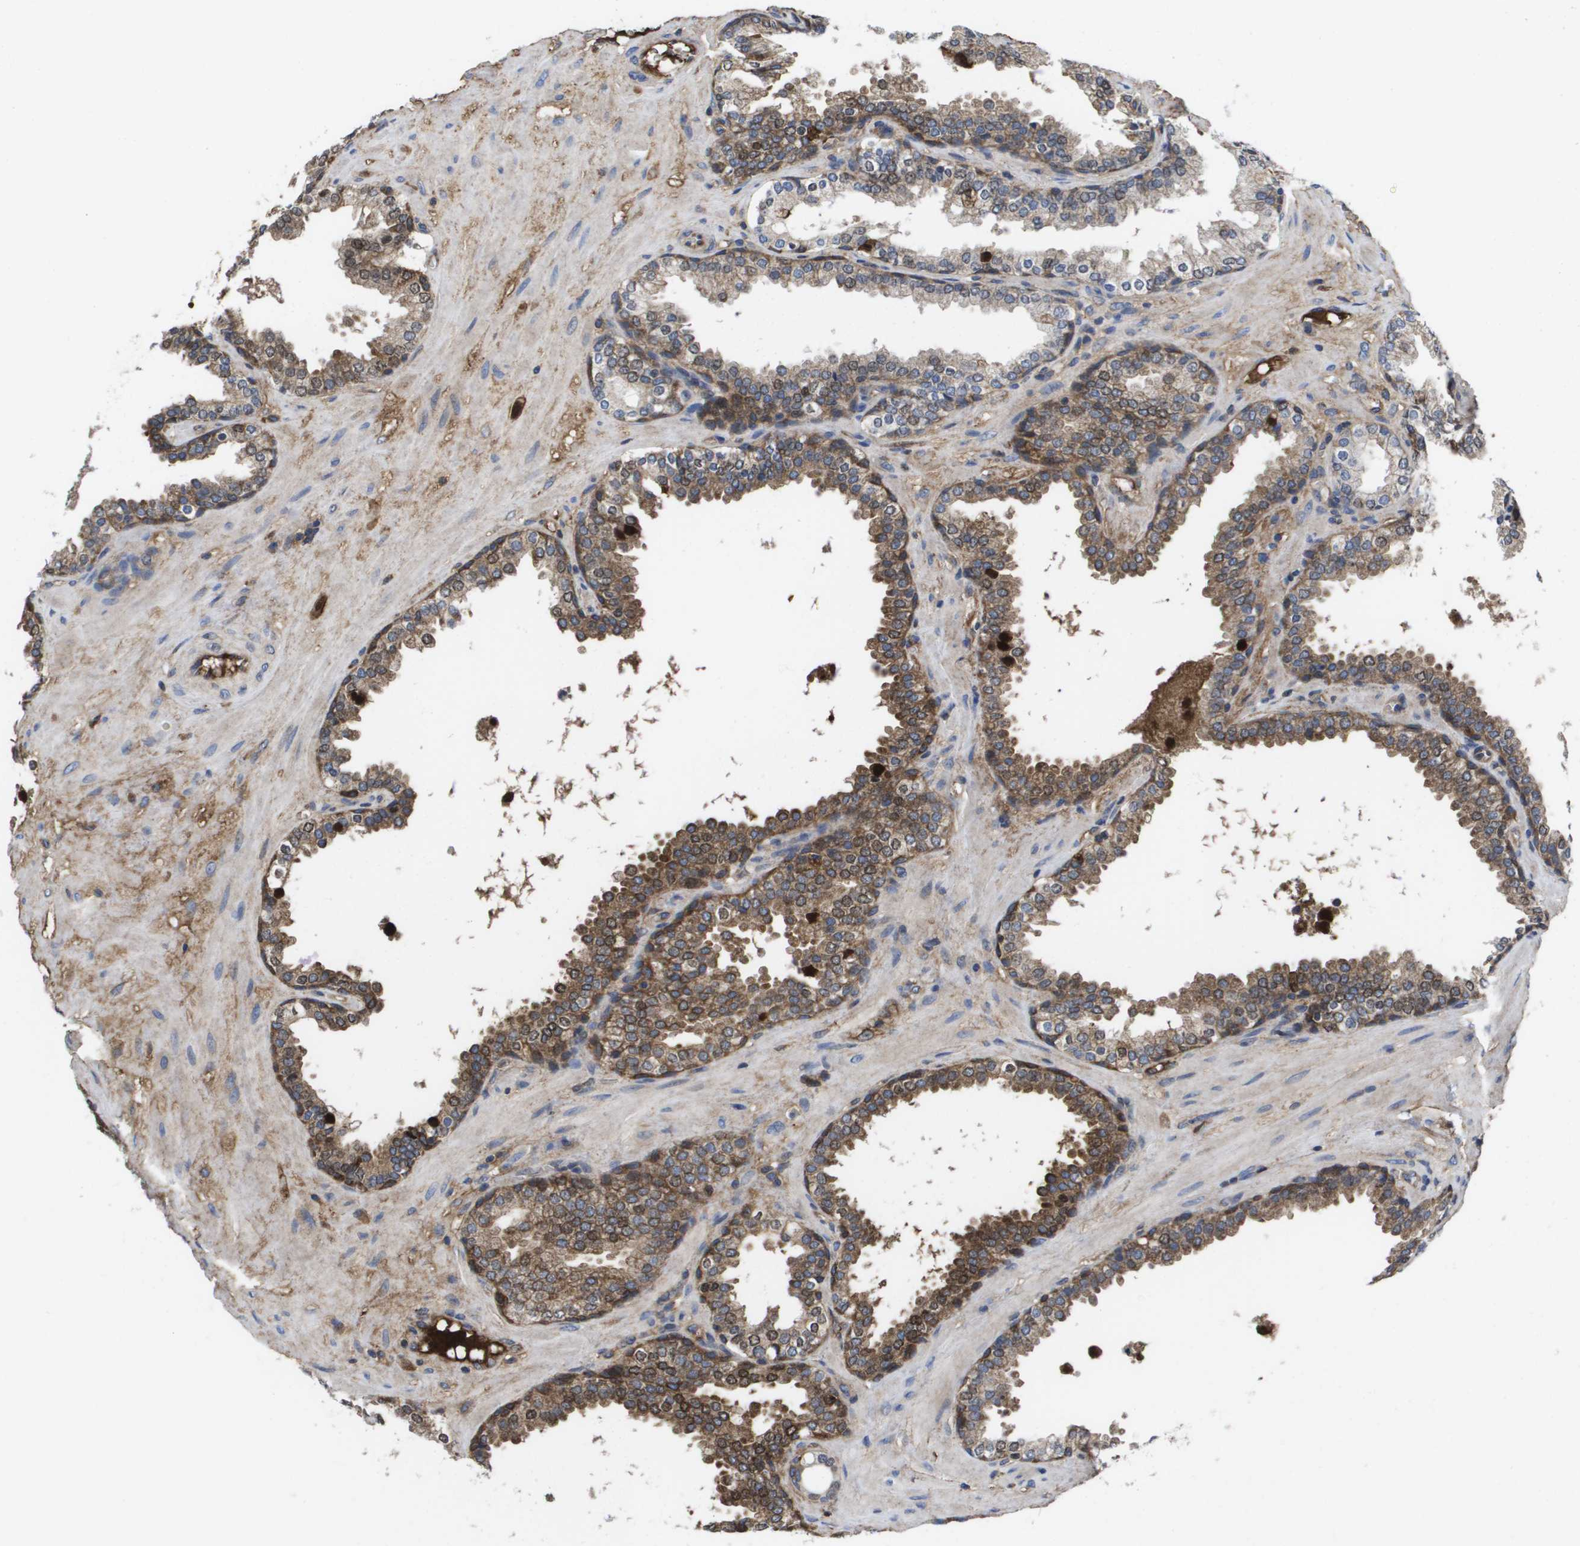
{"staining": {"intensity": "moderate", "quantity": "25%-75%", "location": "cytoplasmic/membranous"}, "tissue": "prostate", "cell_type": "Glandular cells", "image_type": "normal", "snomed": [{"axis": "morphology", "description": "Normal tissue, NOS"}, {"axis": "topography", "description": "Prostate"}], "caption": "IHC staining of benign prostate, which reveals medium levels of moderate cytoplasmic/membranous expression in about 25%-75% of glandular cells indicating moderate cytoplasmic/membranous protein positivity. The staining was performed using DAB (brown) for protein detection and nuclei were counterstained in hematoxylin (blue).", "gene": "SERPINC1", "patient": {"sex": "male", "age": 51}}